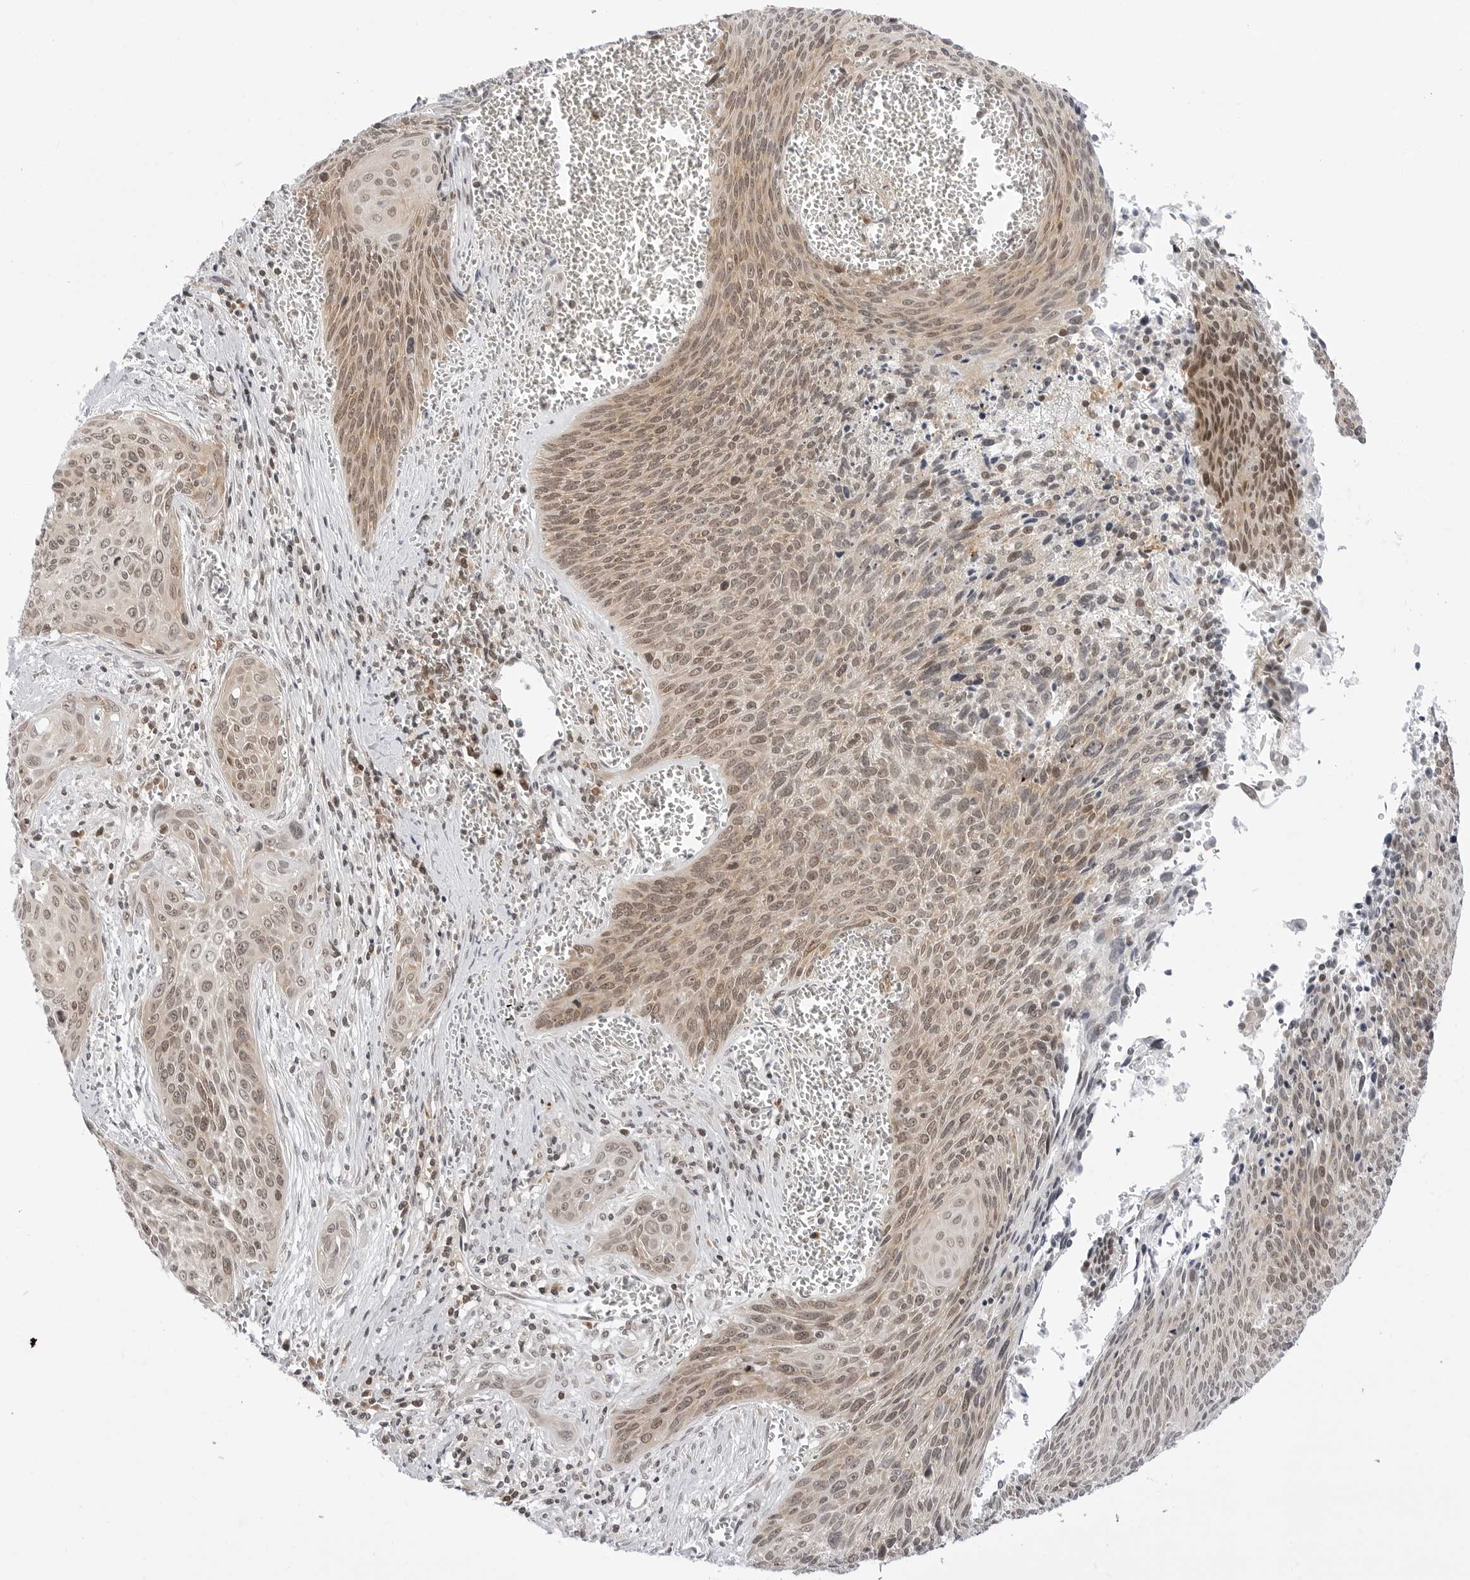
{"staining": {"intensity": "moderate", "quantity": "25%-75%", "location": "nuclear"}, "tissue": "cervical cancer", "cell_type": "Tumor cells", "image_type": "cancer", "snomed": [{"axis": "morphology", "description": "Squamous cell carcinoma, NOS"}, {"axis": "topography", "description": "Cervix"}], "caption": "Tumor cells reveal moderate nuclear staining in about 25%-75% of cells in cervical cancer (squamous cell carcinoma).", "gene": "PPP2R5C", "patient": {"sex": "female", "age": 55}}